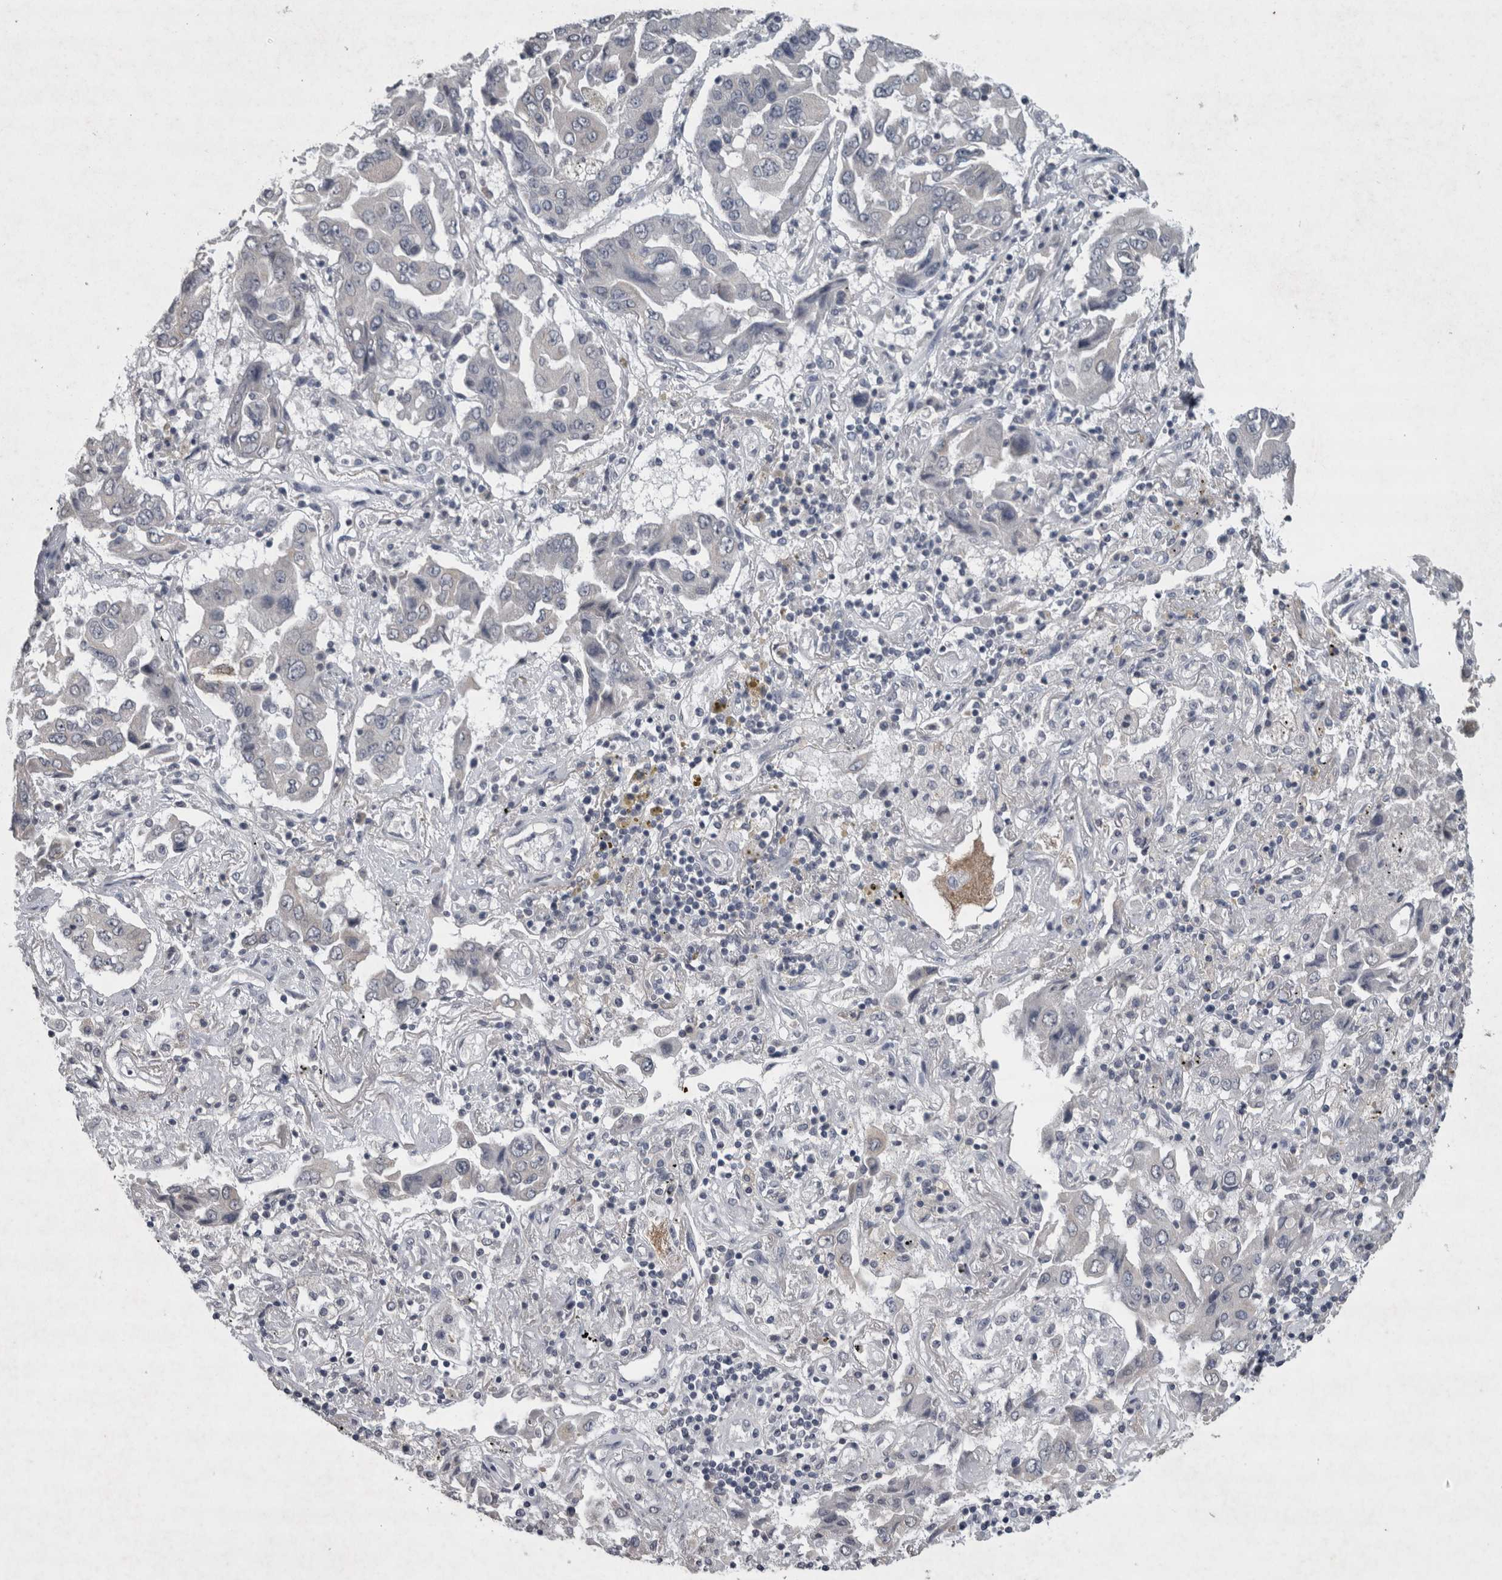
{"staining": {"intensity": "negative", "quantity": "none", "location": "none"}, "tissue": "lung cancer", "cell_type": "Tumor cells", "image_type": "cancer", "snomed": [{"axis": "morphology", "description": "Adenocarcinoma, NOS"}, {"axis": "topography", "description": "Lung"}], "caption": "A high-resolution micrograph shows IHC staining of lung cancer (adenocarcinoma), which displays no significant staining in tumor cells.", "gene": "WNT7A", "patient": {"sex": "female", "age": 65}}